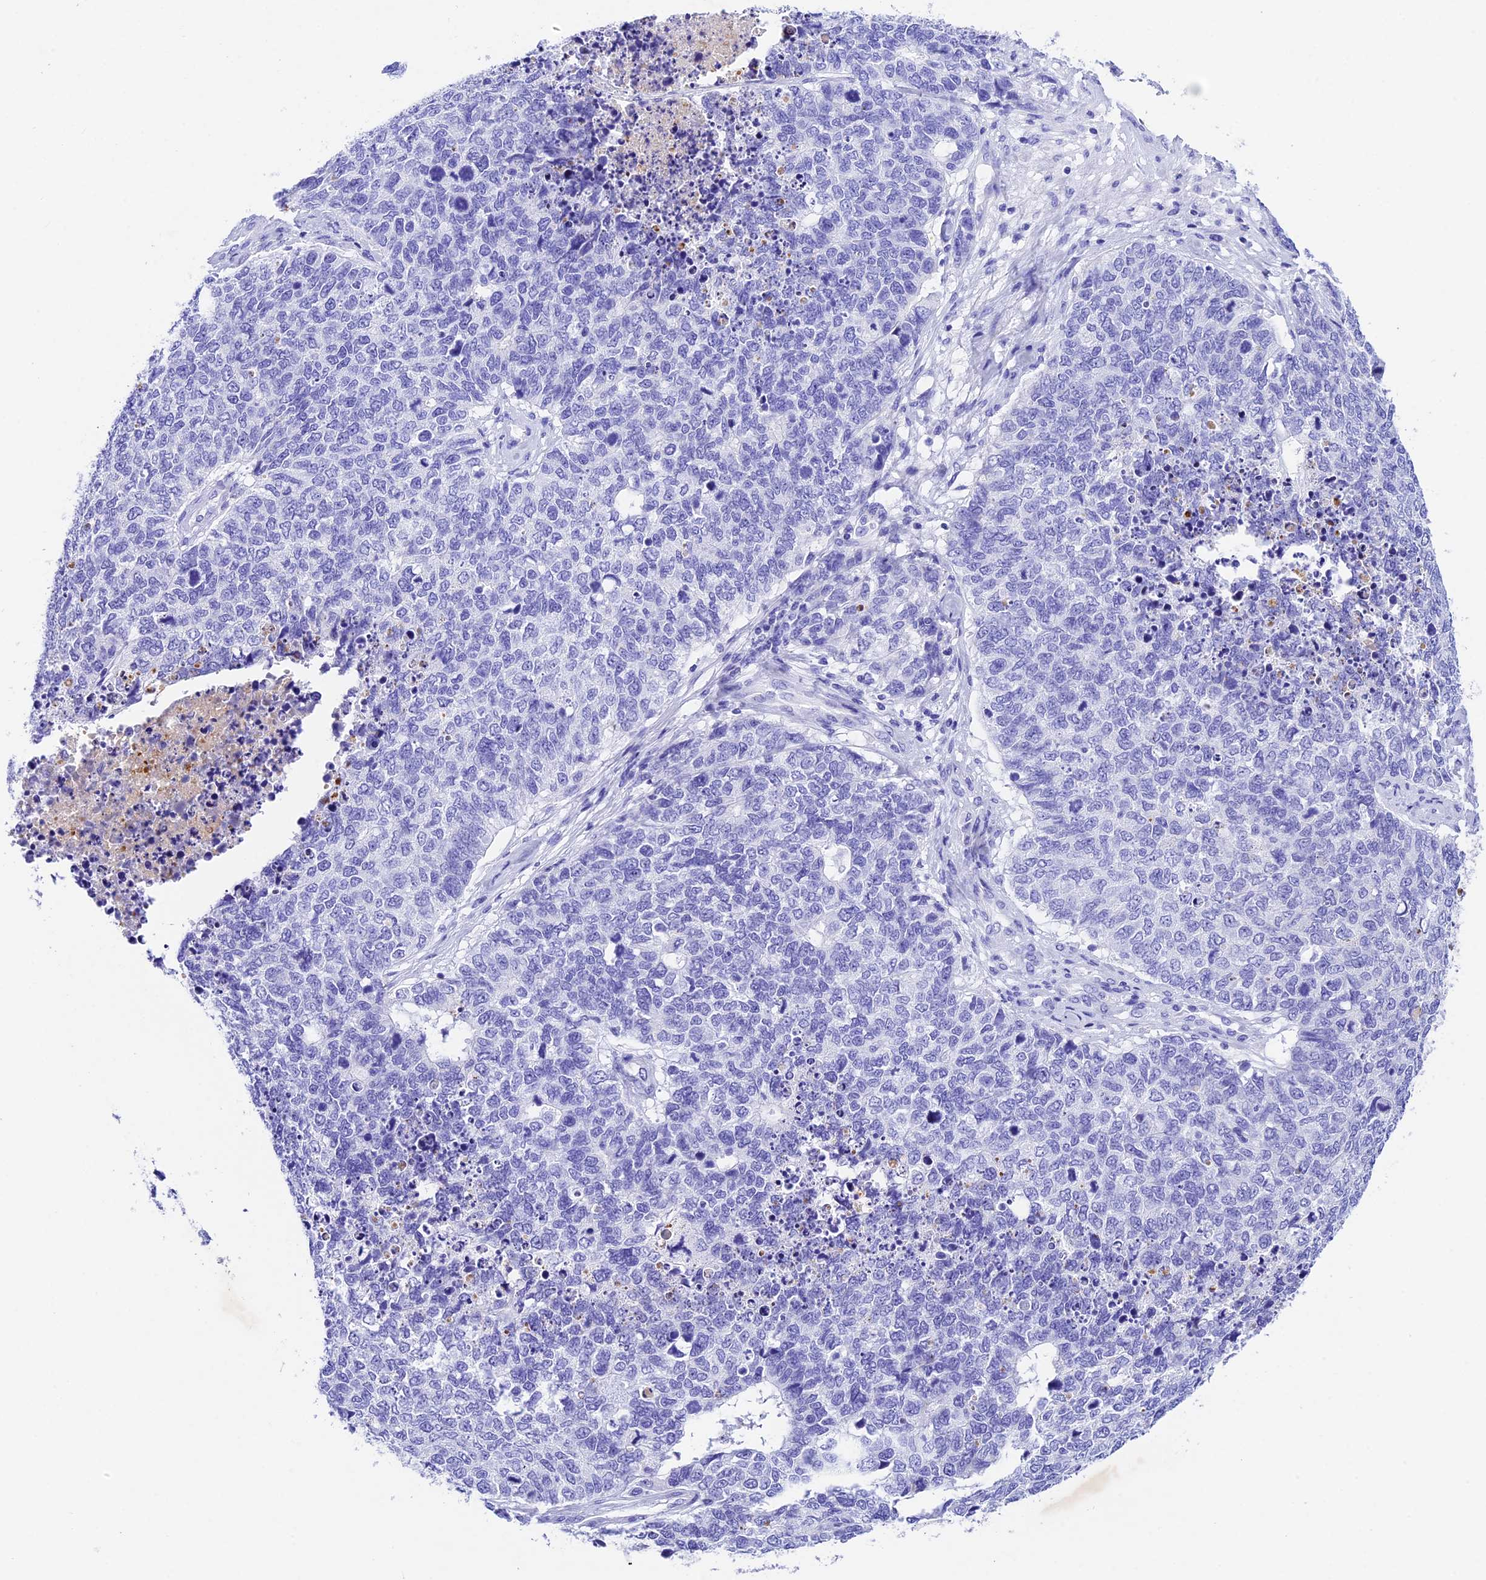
{"staining": {"intensity": "negative", "quantity": "none", "location": "none"}, "tissue": "cervical cancer", "cell_type": "Tumor cells", "image_type": "cancer", "snomed": [{"axis": "morphology", "description": "Squamous cell carcinoma, NOS"}, {"axis": "topography", "description": "Cervix"}], "caption": "High power microscopy photomicrograph of an IHC histopathology image of cervical cancer (squamous cell carcinoma), revealing no significant staining in tumor cells. (Brightfield microscopy of DAB immunohistochemistry (IHC) at high magnification).", "gene": "PSG11", "patient": {"sex": "female", "age": 63}}